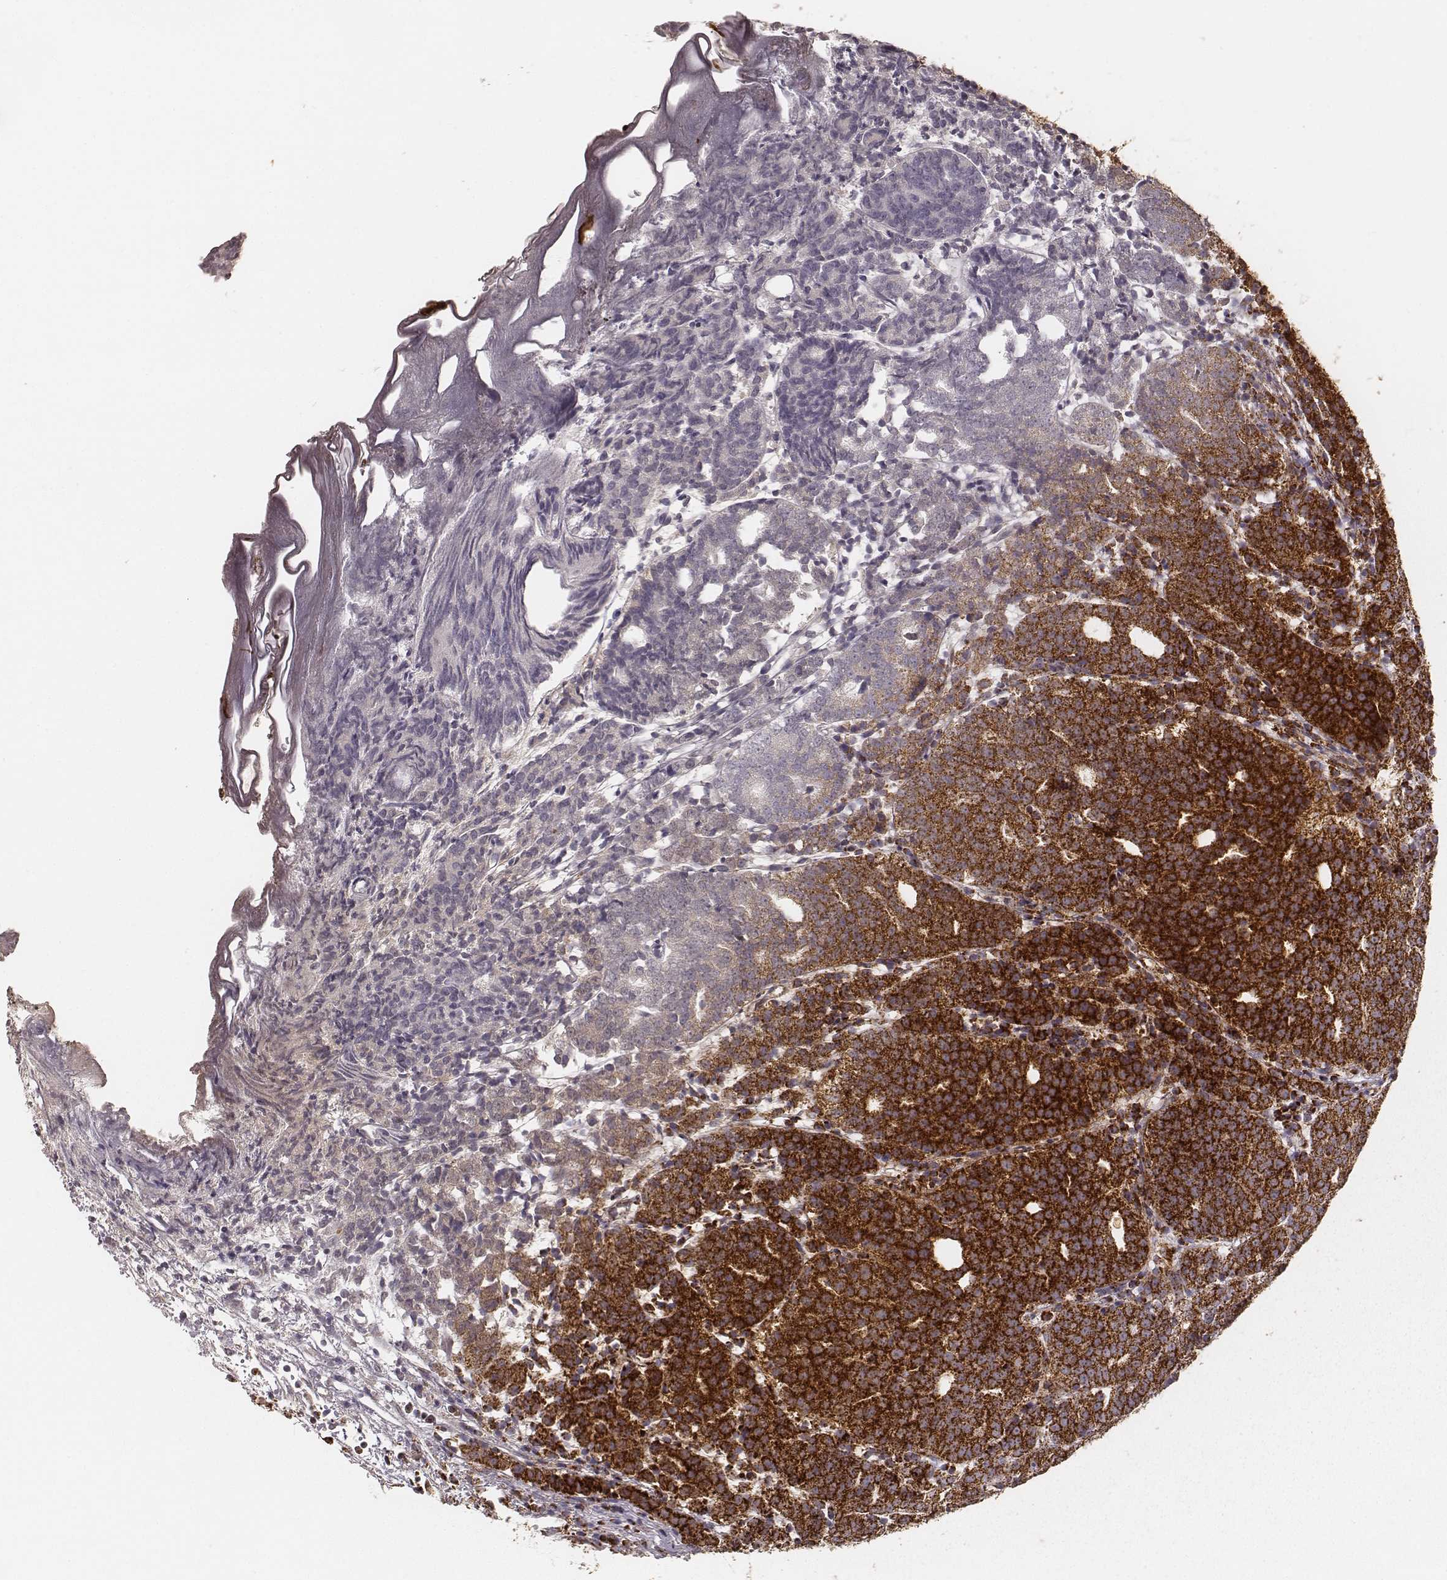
{"staining": {"intensity": "strong", "quantity": ">75%", "location": "cytoplasmic/membranous"}, "tissue": "prostate cancer", "cell_type": "Tumor cells", "image_type": "cancer", "snomed": [{"axis": "morphology", "description": "Adenocarcinoma, High grade"}, {"axis": "topography", "description": "Prostate"}], "caption": "Prostate cancer was stained to show a protein in brown. There is high levels of strong cytoplasmic/membranous staining in about >75% of tumor cells.", "gene": "CS", "patient": {"sex": "male", "age": 53}}